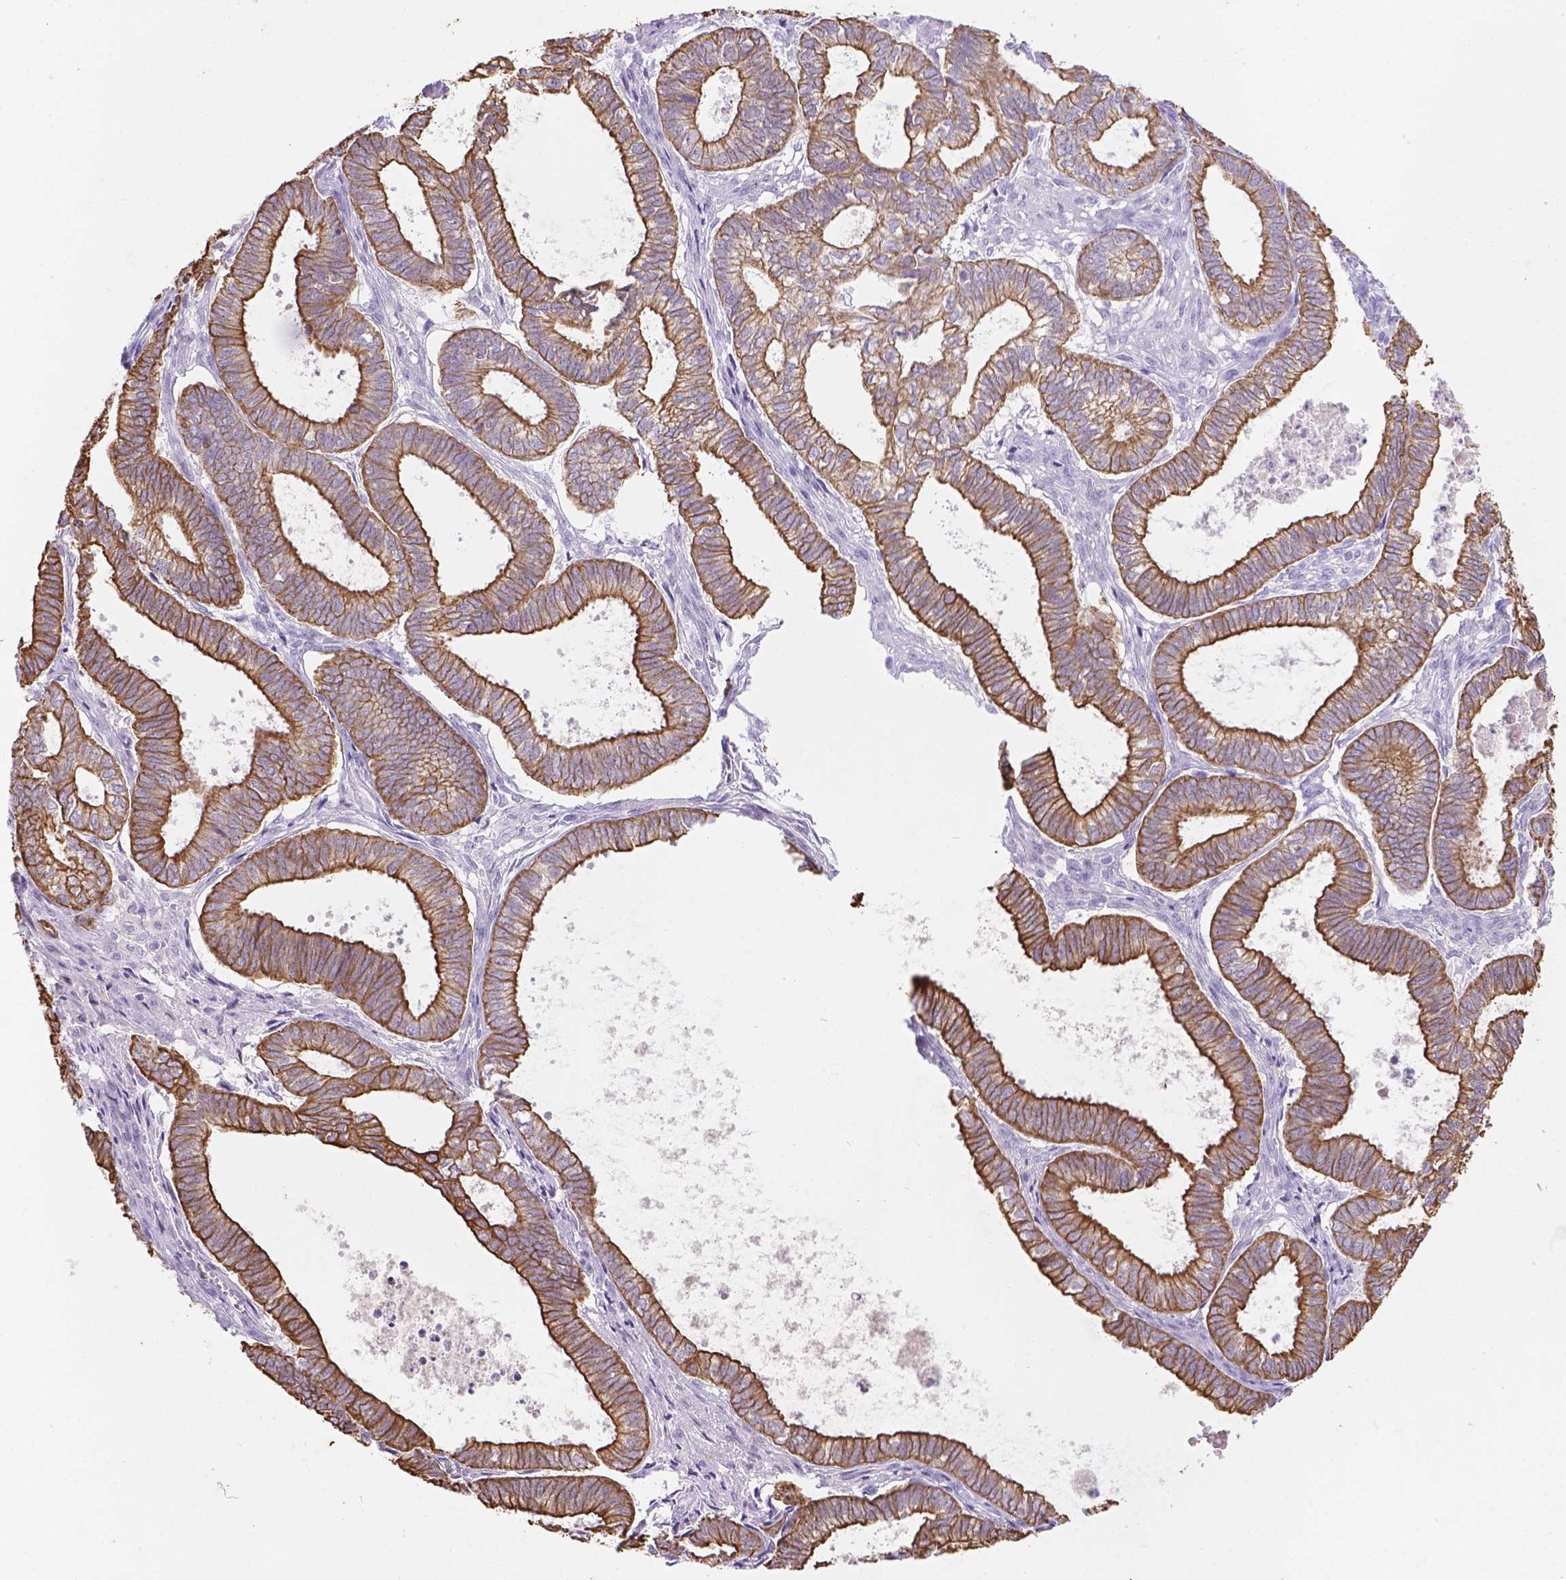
{"staining": {"intensity": "moderate", "quantity": ">75%", "location": "cytoplasmic/membranous"}, "tissue": "ovarian cancer", "cell_type": "Tumor cells", "image_type": "cancer", "snomed": [{"axis": "morphology", "description": "Carcinoma, endometroid"}, {"axis": "topography", "description": "Ovary"}], "caption": "Ovarian endometroid carcinoma stained with a brown dye exhibits moderate cytoplasmic/membranous positive positivity in approximately >75% of tumor cells.", "gene": "DMWD", "patient": {"sex": "female", "age": 64}}